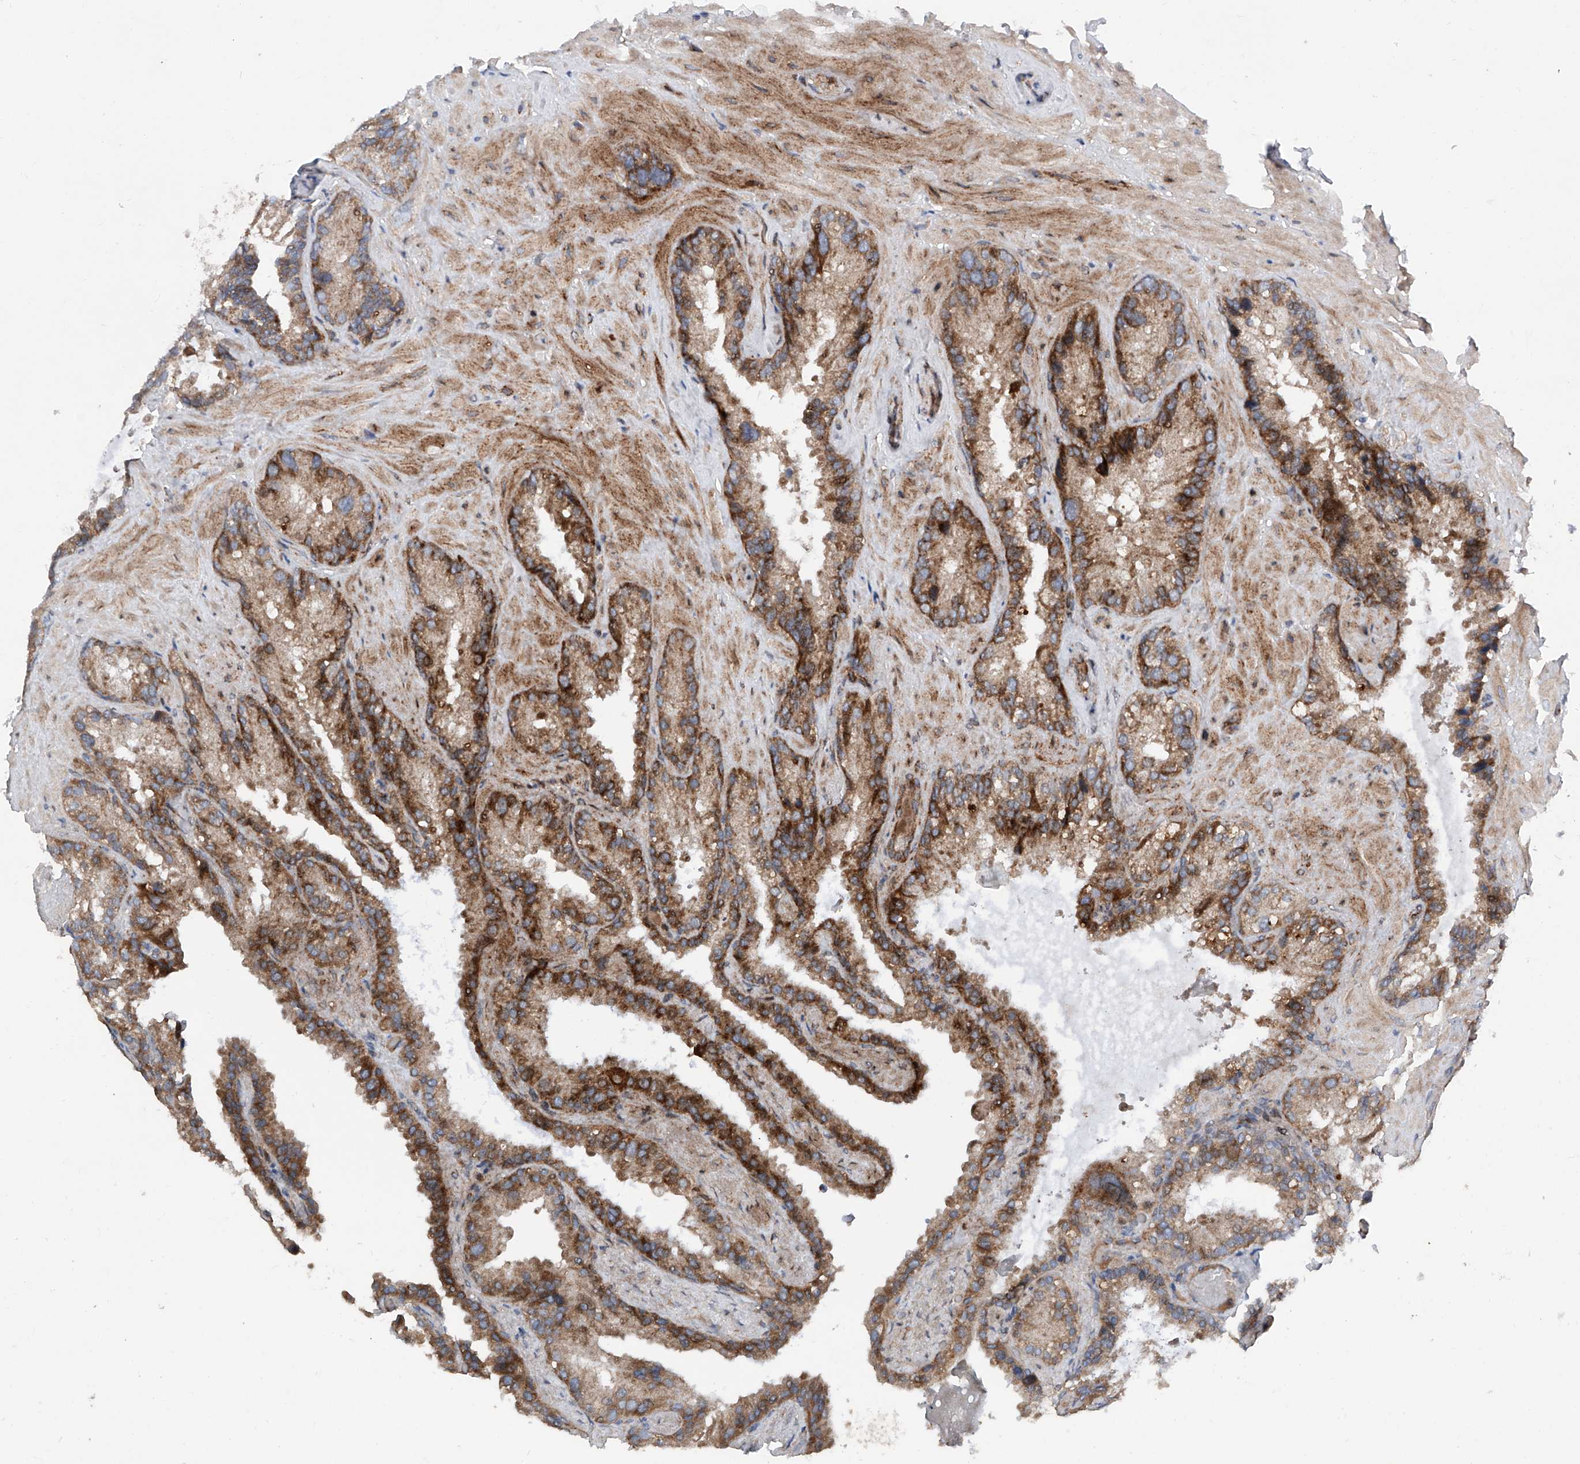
{"staining": {"intensity": "moderate", "quantity": ">75%", "location": "cytoplasmic/membranous"}, "tissue": "seminal vesicle", "cell_type": "Glandular cells", "image_type": "normal", "snomed": [{"axis": "morphology", "description": "Normal tissue, NOS"}, {"axis": "topography", "description": "Prostate"}, {"axis": "topography", "description": "Seminal veicle"}], "caption": "IHC image of benign seminal vesicle: seminal vesicle stained using IHC exhibits medium levels of moderate protein expression localized specifically in the cytoplasmic/membranous of glandular cells, appearing as a cytoplasmic/membranous brown color.", "gene": "DAD1", "patient": {"sex": "male", "age": 68}}